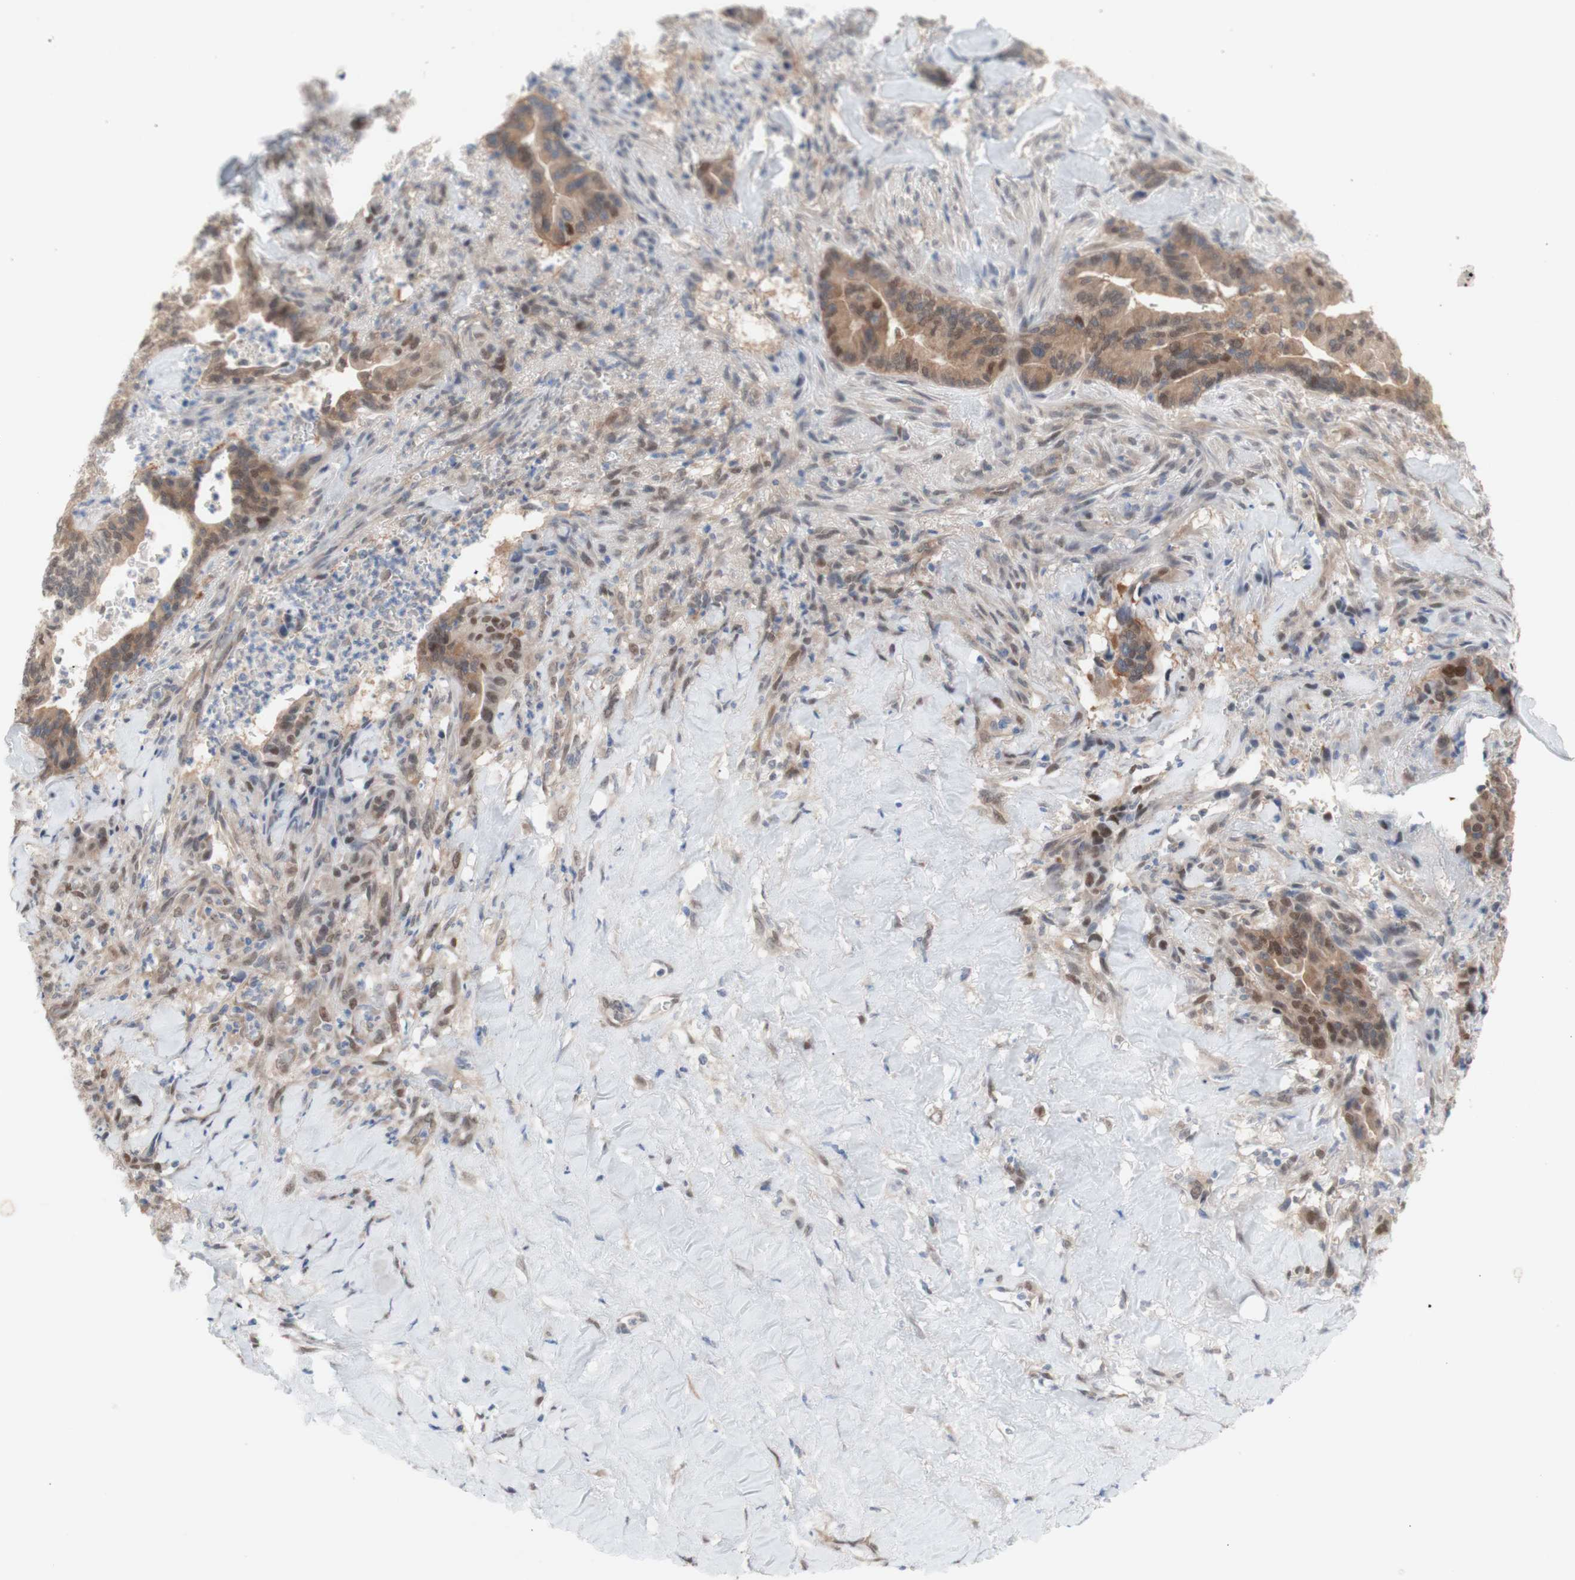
{"staining": {"intensity": "moderate", "quantity": ">75%", "location": "cytoplasmic/membranous,nuclear"}, "tissue": "liver cancer", "cell_type": "Tumor cells", "image_type": "cancer", "snomed": [{"axis": "morphology", "description": "Cholangiocarcinoma"}, {"axis": "topography", "description": "Liver"}], "caption": "IHC image of human liver cancer (cholangiocarcinoma) stained for a protein (brown), which exhibits medium levels of moderate cytoplasmic/membranous and nuclear positivity in approximately >75% of tumor cells.", "gene": "PRMT5", "patient": {"sex": "female", "age": 67}}